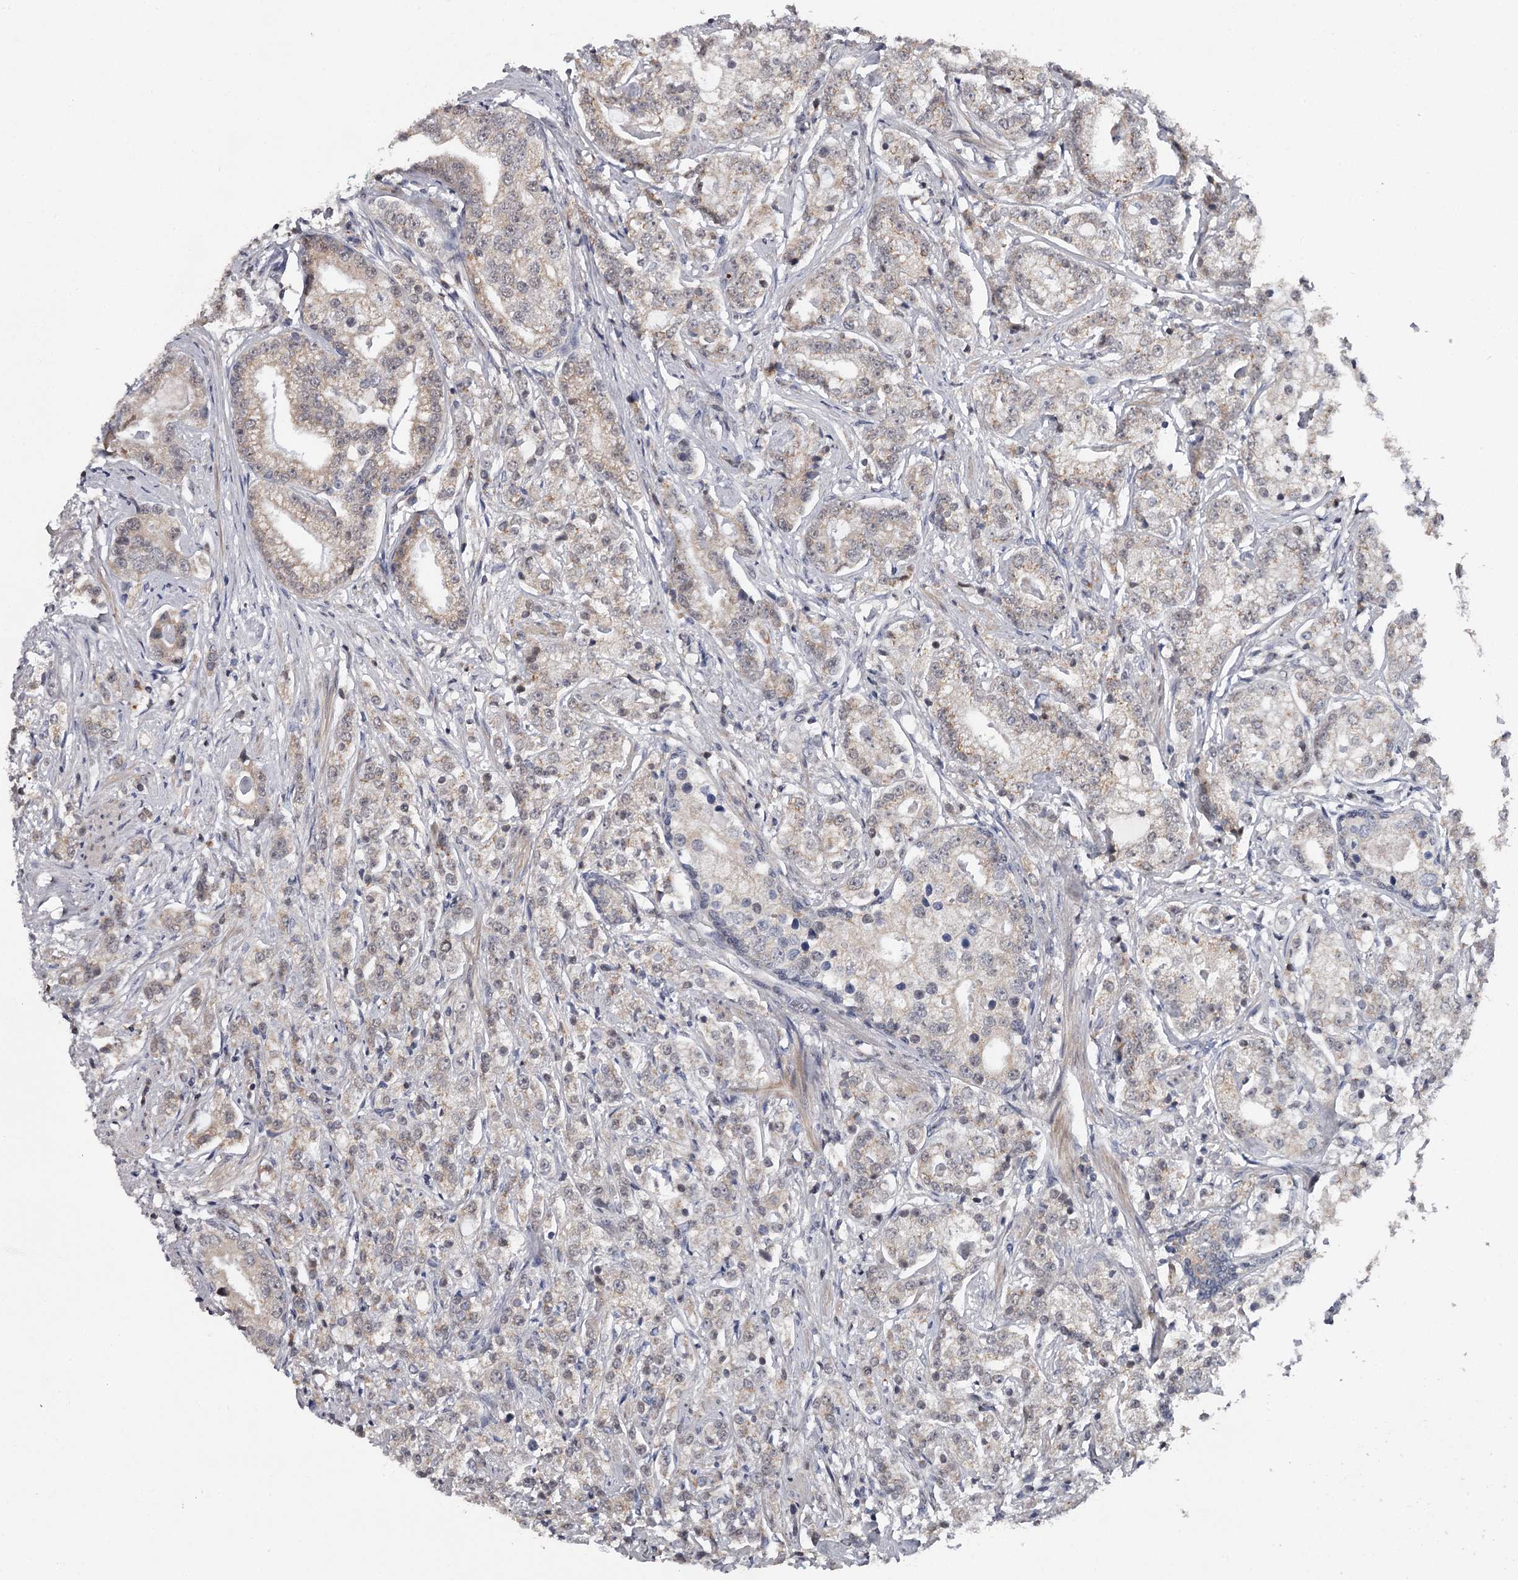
{"staining": {"intensity": "weak", "quantity": "25%-75%", "location": "cytoplasmic/membranous"}, "tissue": "prostate cancer", "cell_type": "Tumor cells", "image_type": "cancer", "snomed": [{"axis": "morphology", "description": "Adenocarcinoma, High grade"}, {"axis": "topography", "description": "Prostate"}], "caption": "Tumor cells reveal weak cytoplasmic/membranous positivity in about 25%-75% of cells in adenocarcinoma (high-grade) (prostate). The staining was performed using DAB to visualize the protein expression in brown, while the nuclei were stained in blue with hematoxylin (Magnification: 20x).", "gene": "GTSF1", "patient": {"sex": "male", "age": 69}}